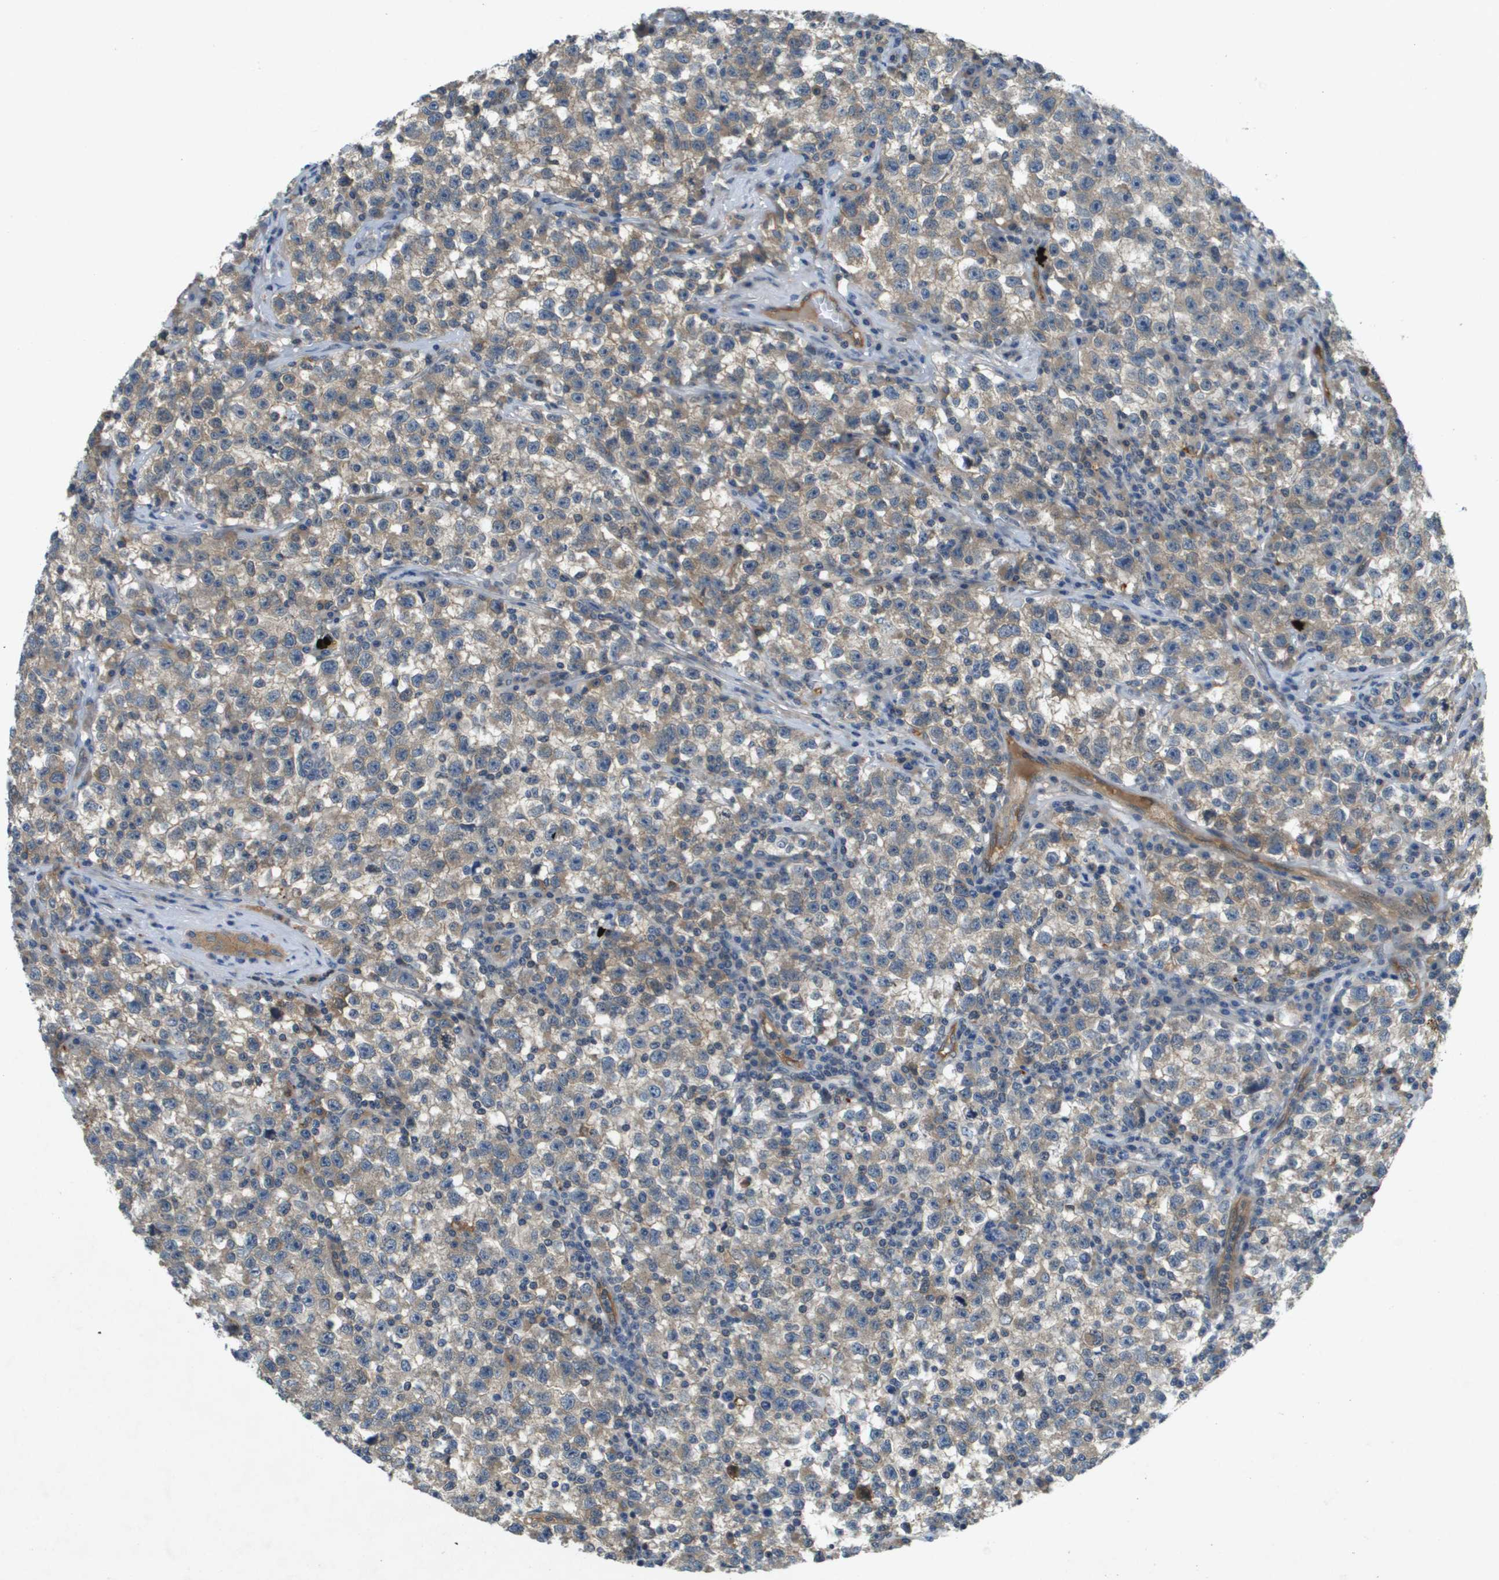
{"staining": {"intensity": "weak", "quantity": ">75%", "location": "cytoplasmic/membranous"}, "tissue": "testis cancer", "cell_type": "Tumor cells", "image_type": "cancer", "snomed": [{"axis": "morphology", "description": "Seminoma, NOS"}, {"axis": "topography", "description": "Testis"}], "caption": "Human testis cancer (seminoma) stained with a brown dye exhibits weak cytoplasmic/membranous positive staining in approximately >75% of tumor cells.", "gene": "PGAP3", "patient": {"sex": "male", "age": 22}}